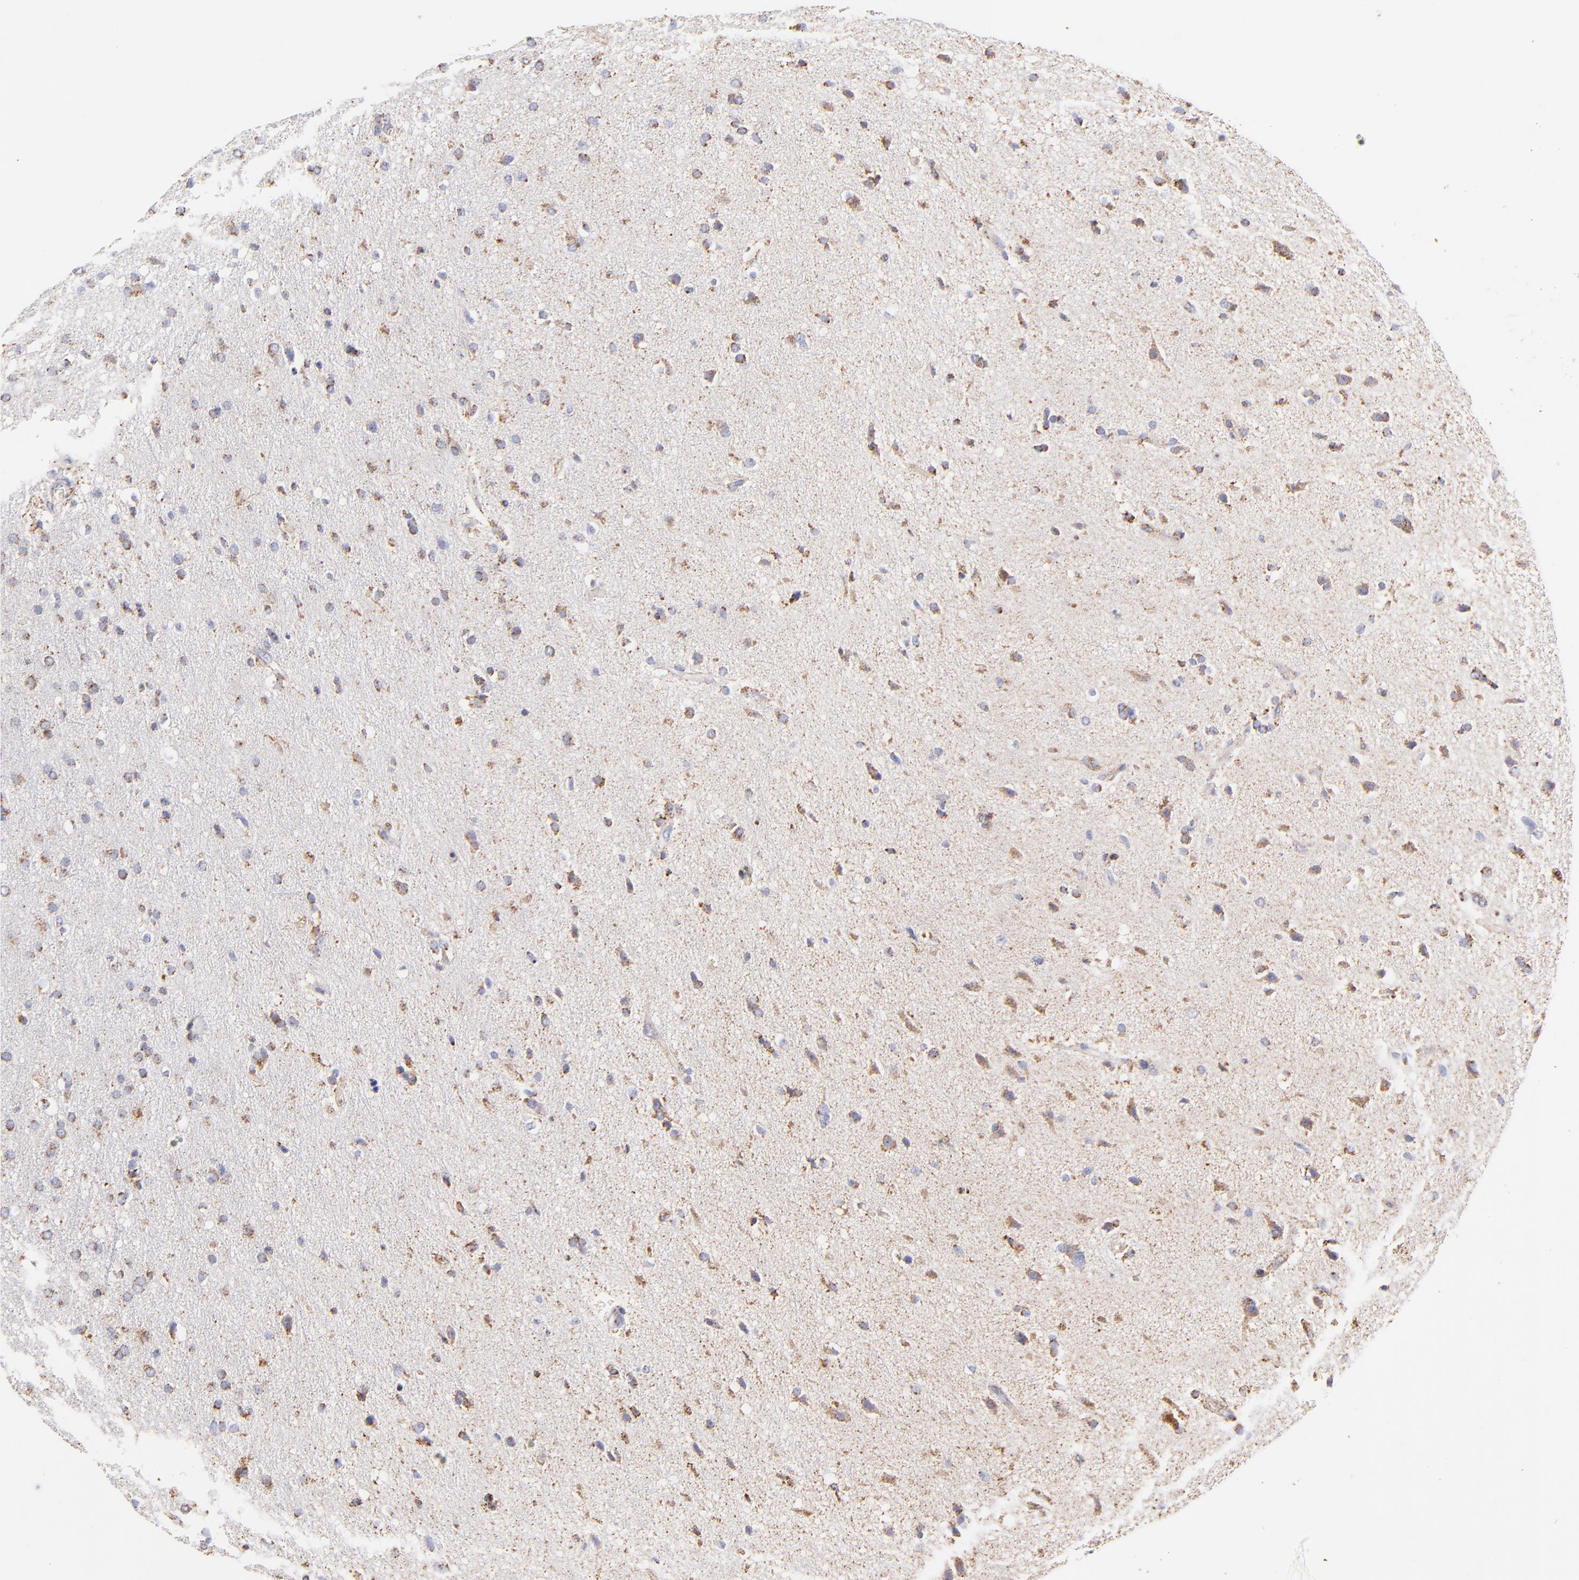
{"staining": {"intensity": "moderate", "quantity": "25%-75%", "location": "cytoplasmic/membranous"}, "tissue": "glioma", "cell_type": "Tumor cells", "image_type": "cancer", "snomed": [{"axis": "morphology", "description": "Glioma, malignant, High grade"}, {"axis": "topography", "description": "Brain"}], "caption": "The photomicrograph displays immunohistochemical staining of high-grade glioma (malignant). There is moderate cytoplasmic/membranous positivity is identified in about 25%-75% of tumor cells.", "gene": "ECH1", "patient": {"sex": "male", "age": 33}}